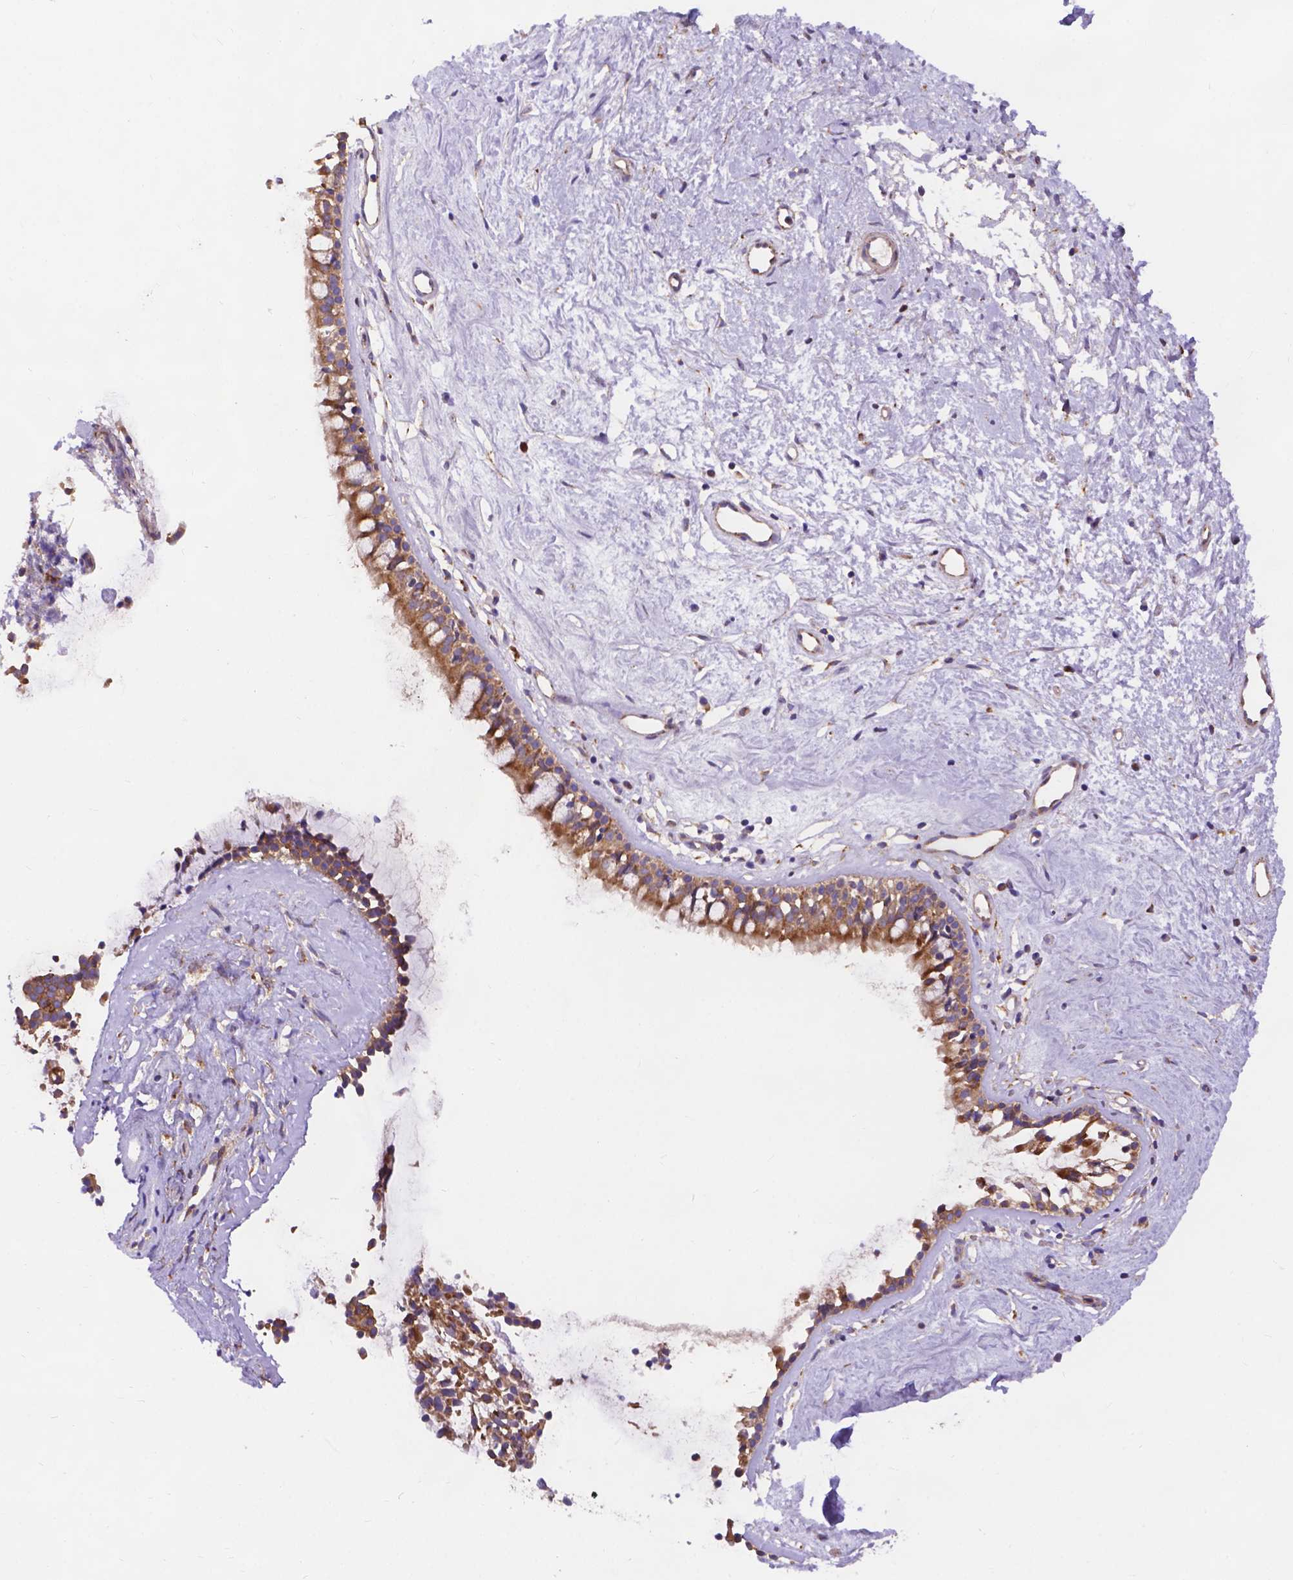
{"staining": {"intensity": "strong", "quantity": "25%-75%", "location": "cytoplasmic/membranous"}, "tissue": "nasopharynx", "cell_type": "Respiratory epithelial cells", "image_type": "normal", "snomed": [{"axis": "morphology", "description": "Normal tissue, NOS"}, {"axis": "topography", "description": "Nasopharynx"}], "caption": "Respiratory epithelial cells demonstrate high levels of strong cytoplasmic/membranous expression in about 25%-75% of cells in benign human nasopharynx. The staining was performed using DAB to visualize the protein expression in brown, while the nuclei were stained in blue with hematoxylin (Magnification: 20x).", "gene": "AK3", "patient": {"sex": "female", "age": 52}}